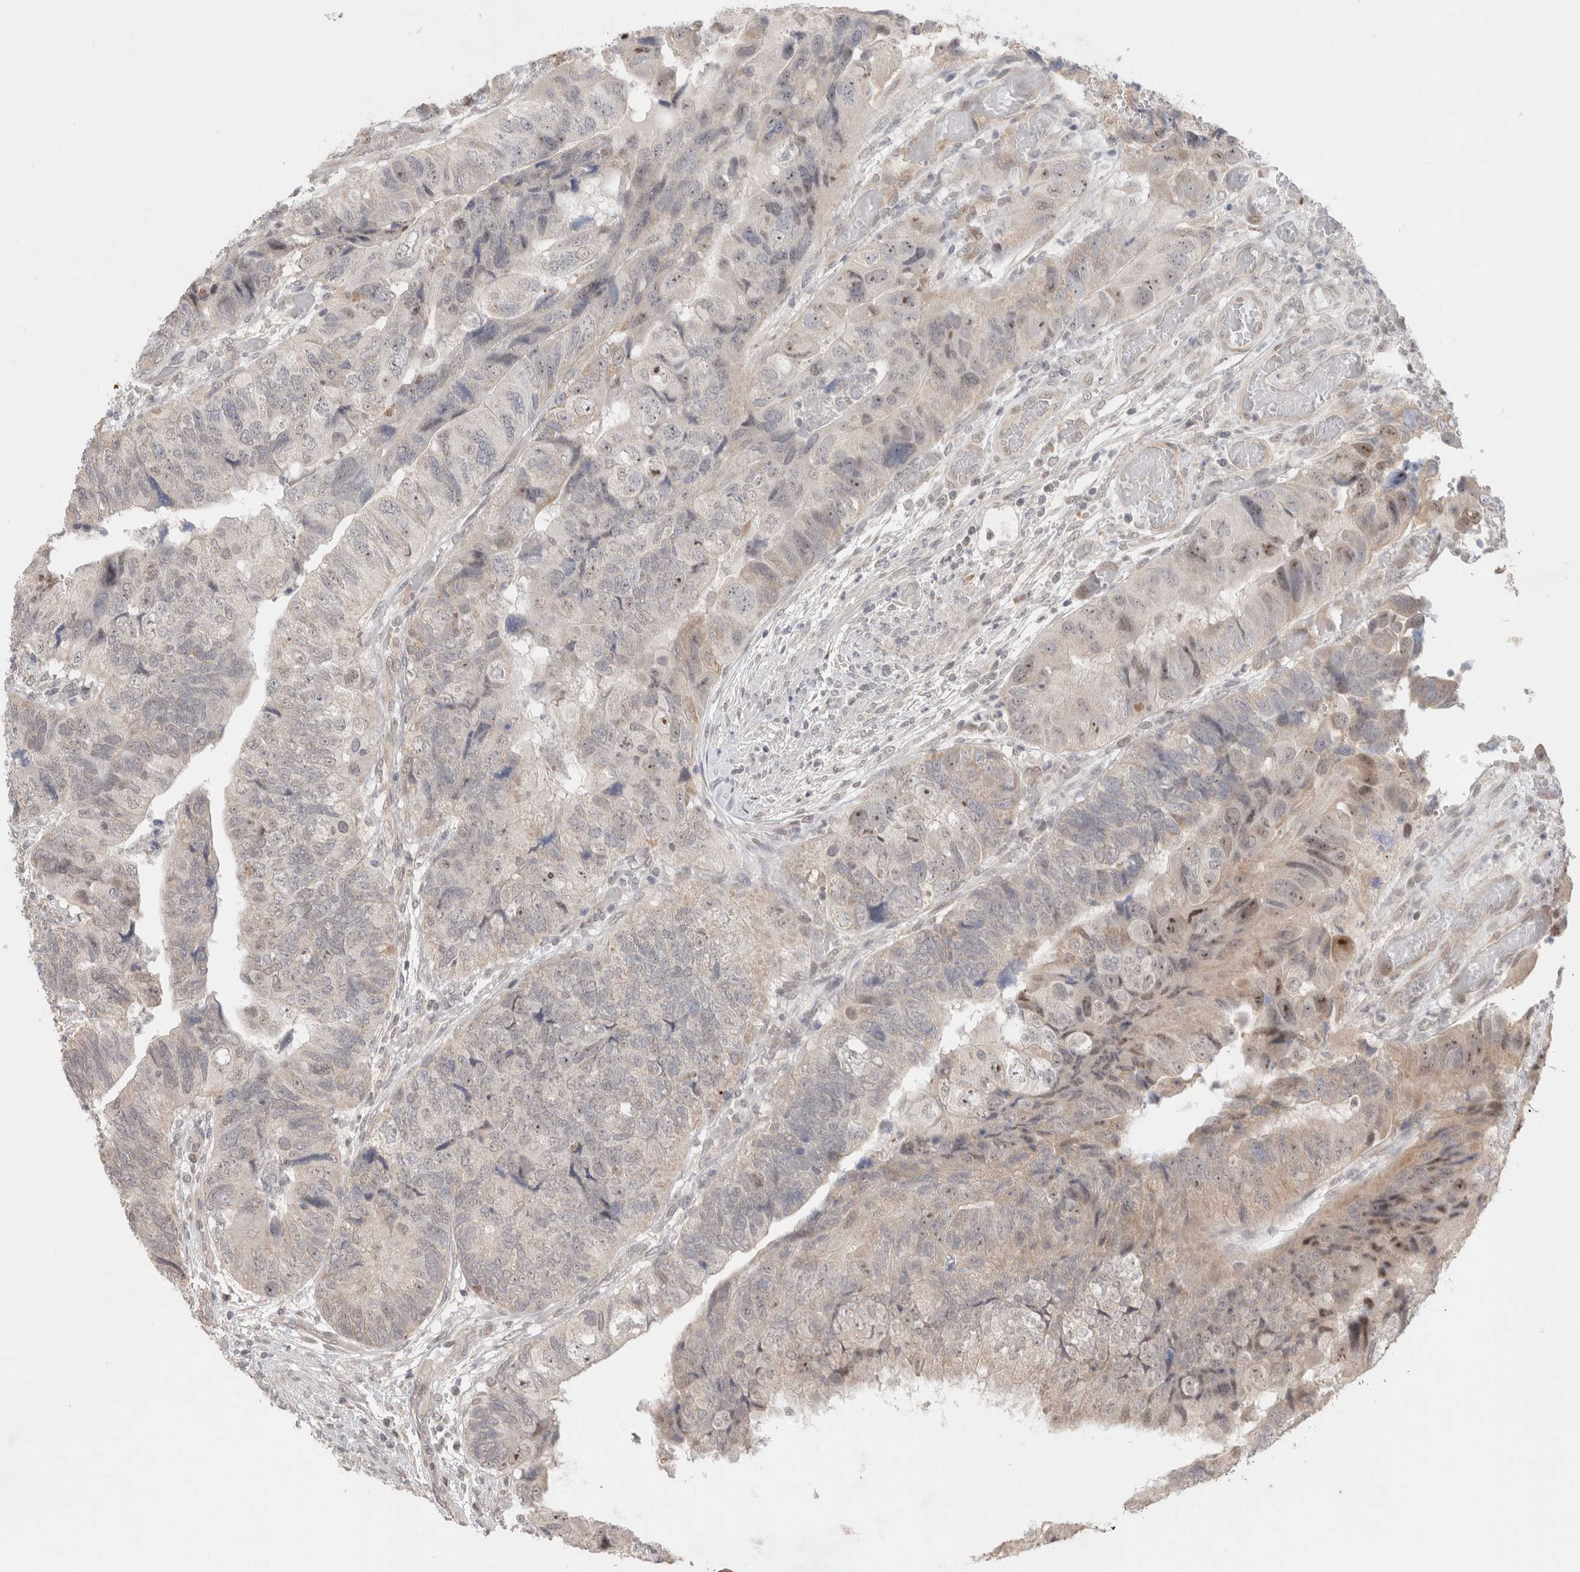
{"staining": {"intensity": "weak", "quantity": "<25%", "location": "nuclear"}, "tissue": "colorectal cancer", "cell_type": "Tumor cells", "image_type": "cancer", "snomed": [{"axis": "morphology", "description": "Adenocarcinoma, NOS"}, {"axis": "topography", "description": "Rectum"}], "caption": "Protein analysis of adenocarcinoma (colorectal) demonstrates no significant expression in tumor cells.", "gene": "SYDE2", "patient": {"sex": "male", "age": 63}}